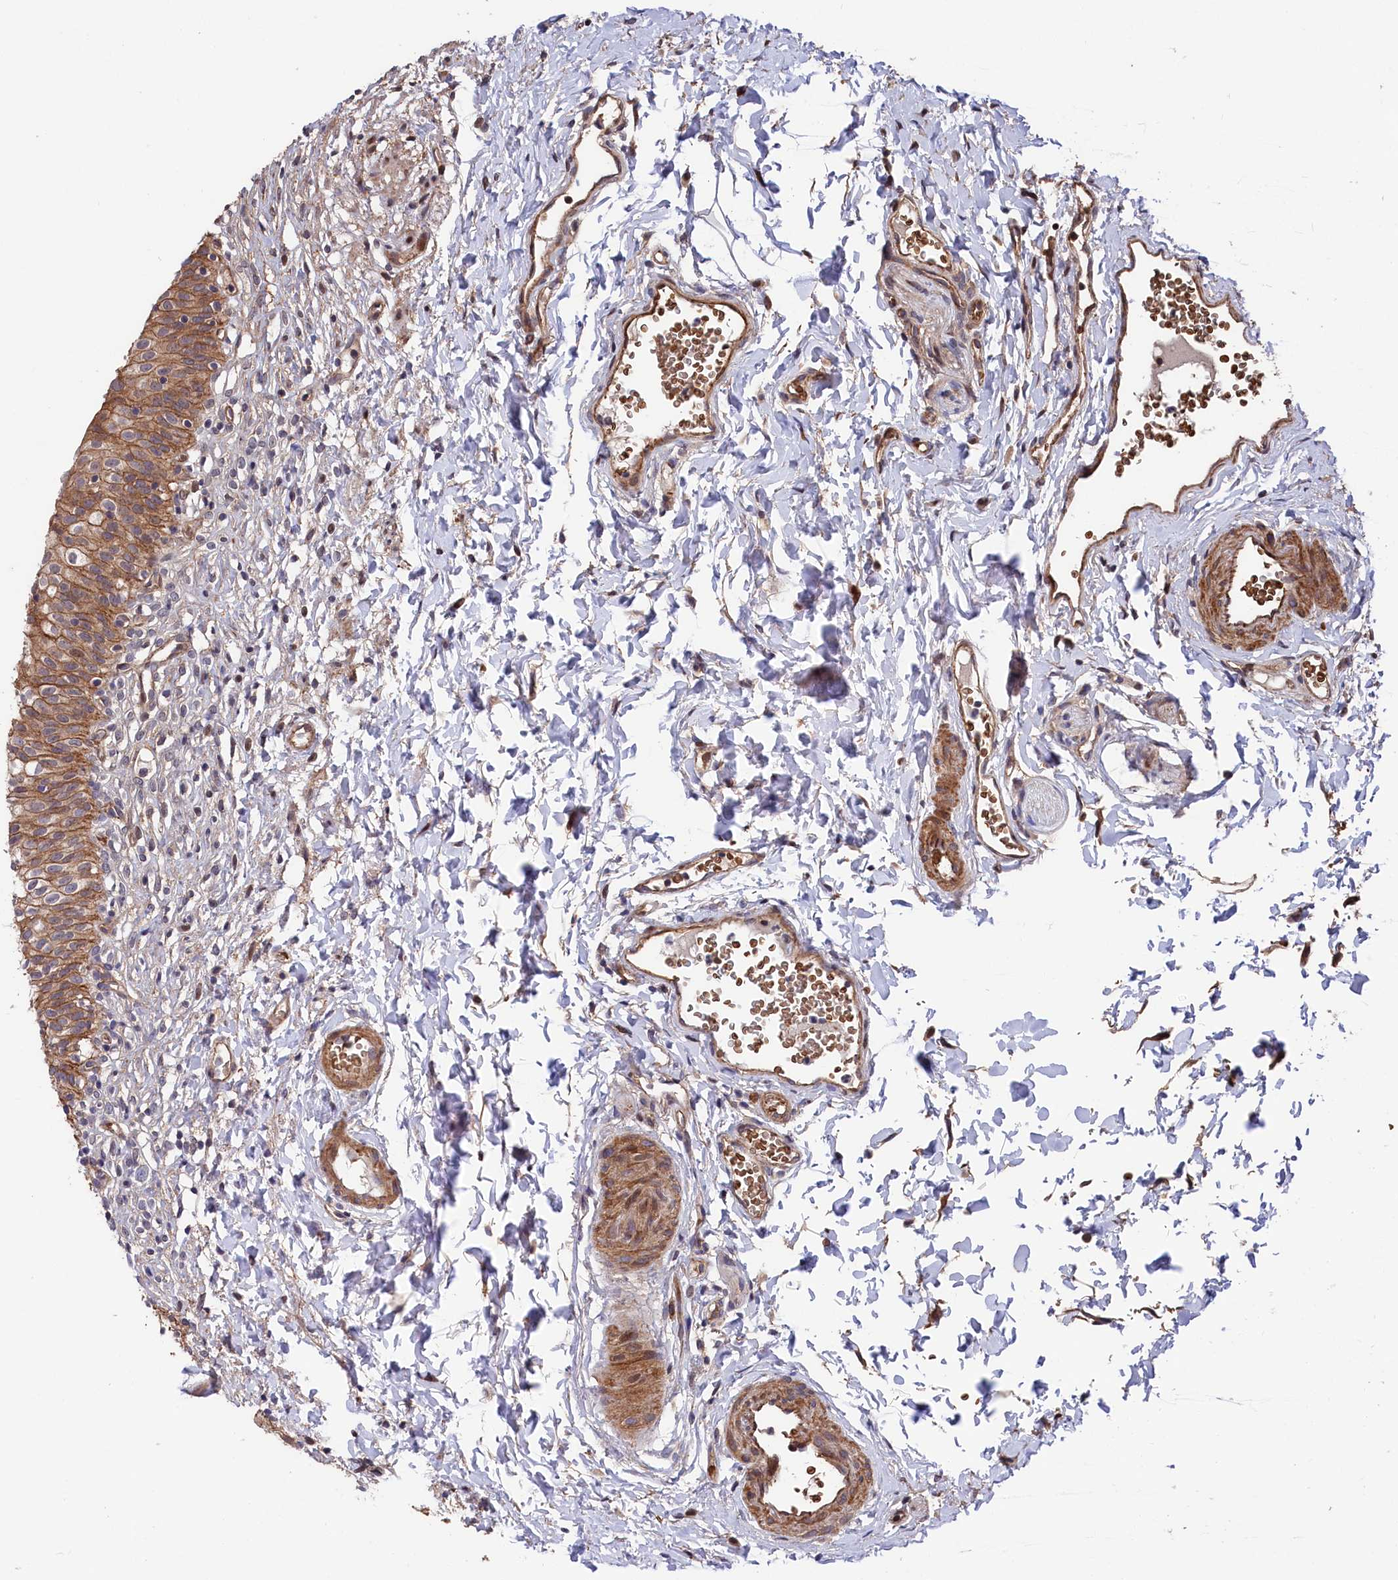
{"staining": {"intensity": "strong", "quantity": ">75%", "location": "cytoplasmic/membranous"}, "tissue": "urinary bladder", "cell_type": "Urothelial cells", "image_type": "normal", "snomed": [{"axis": "morphology", "description": "Normal tissue, NOS"}, {"axis": "topography", "description": "Urinary bladder"}], "caption": "Immunohistochemistry of benign urinary bladder reveals high levels of strong cytoplasmic/membranous expression in about >75% of urothelial cells. (IHC, brightfield microscopy, high magnification).", "gene": "TNKS1BP1", "patient": {"sex": "male", "age": 55}}